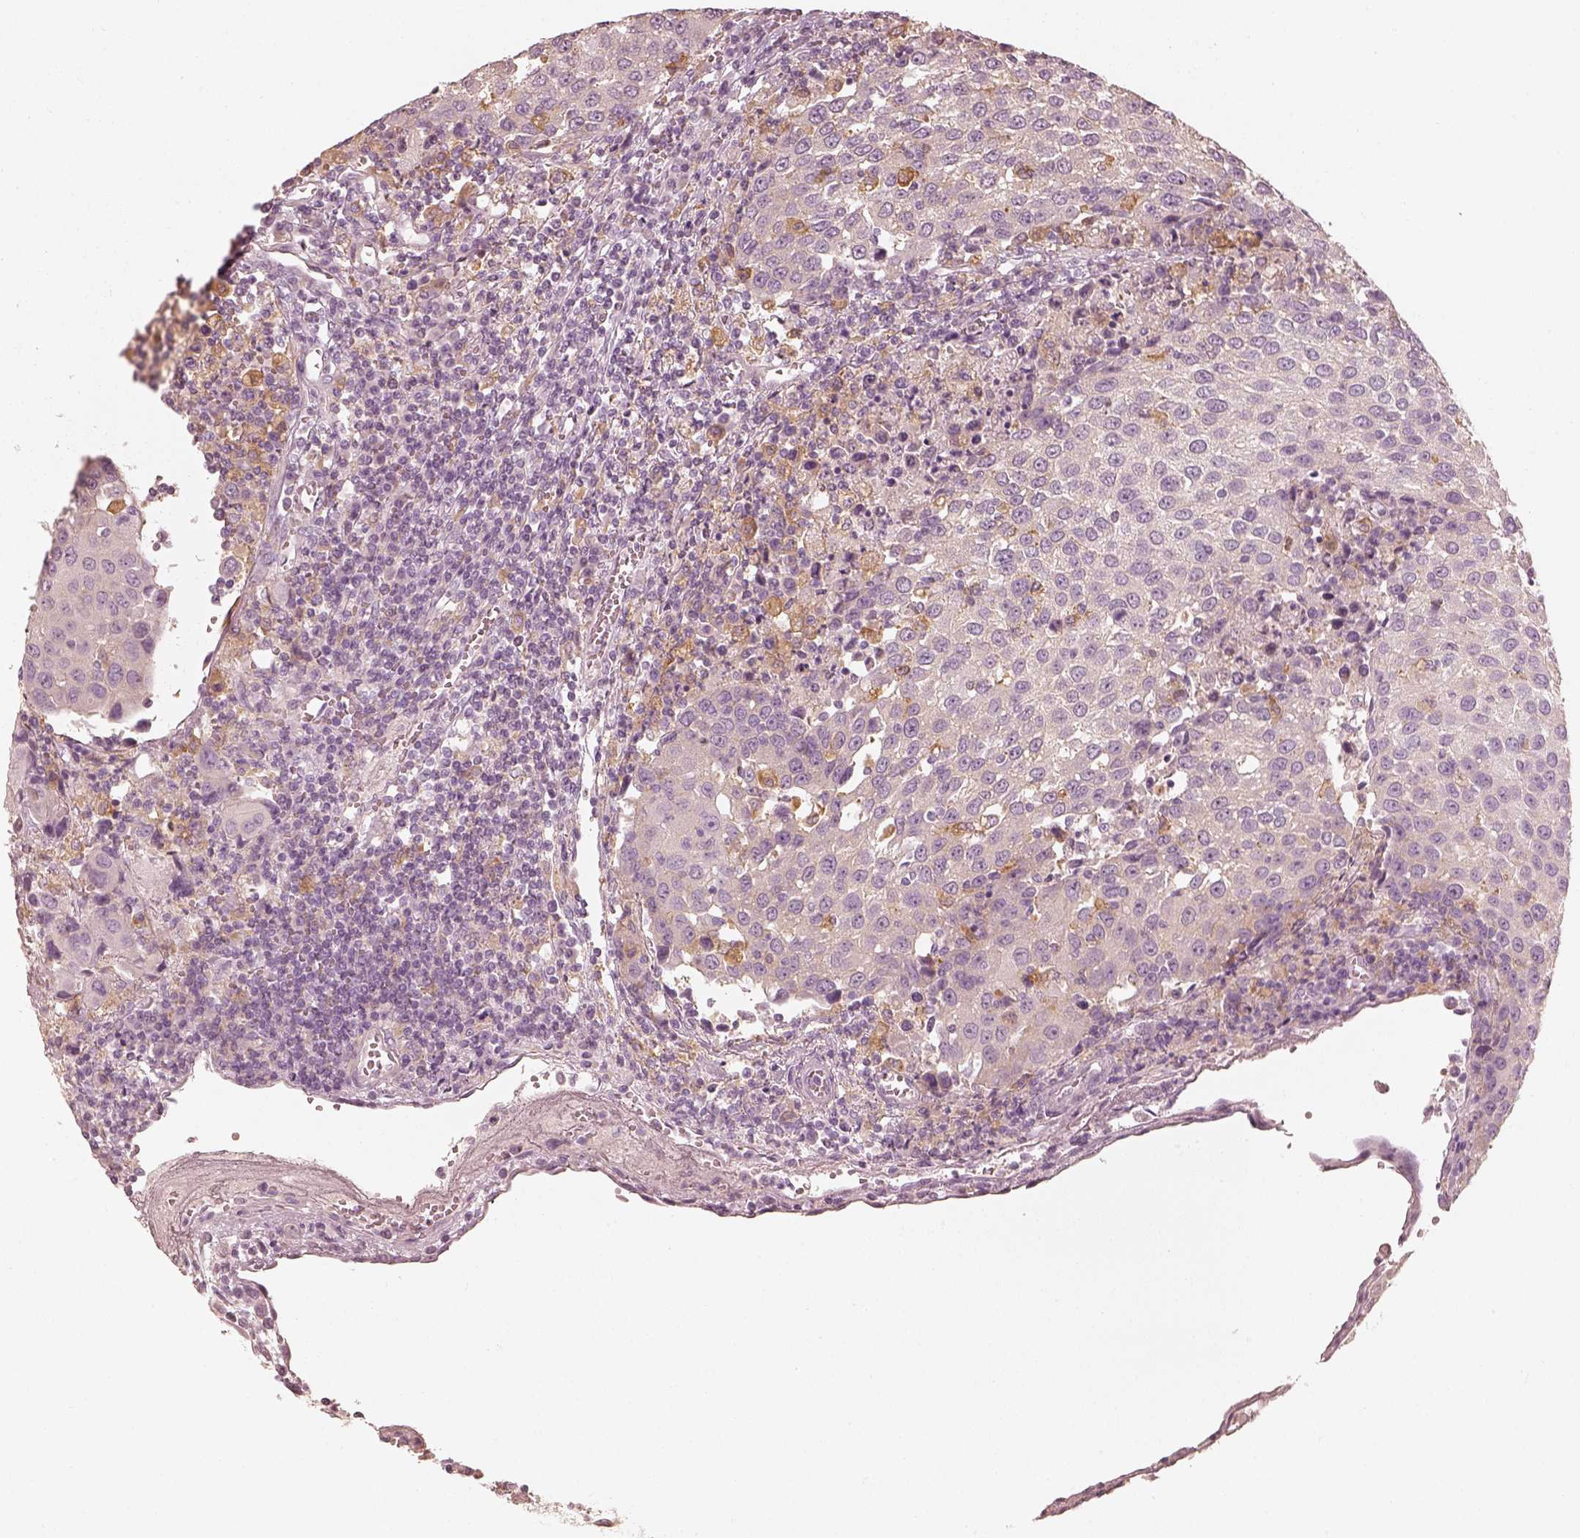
{"staining": {"intensity": "negative", "quantity": "none", "location": "none"}, "tissue": "urothelial cancer", "cell_type": "Tumor cells", "image_type": "cancer", "snomed": [{"axis": "morphology", "description": "Urothelial carcinoma, High grade"}, {"axis": "topography", "description": "Urinary bladder"}], "caption": "DAB (3,3'-diaminobenzidine) immunohistochemical staining of human urothelial cancer displays no significant positivity in tumor cells. (DAB immunohistochemistry (IHC) with hematoxylin counter stain).", "gene": "FMNL2", "patient": {"sex": "female", "age": 85}}